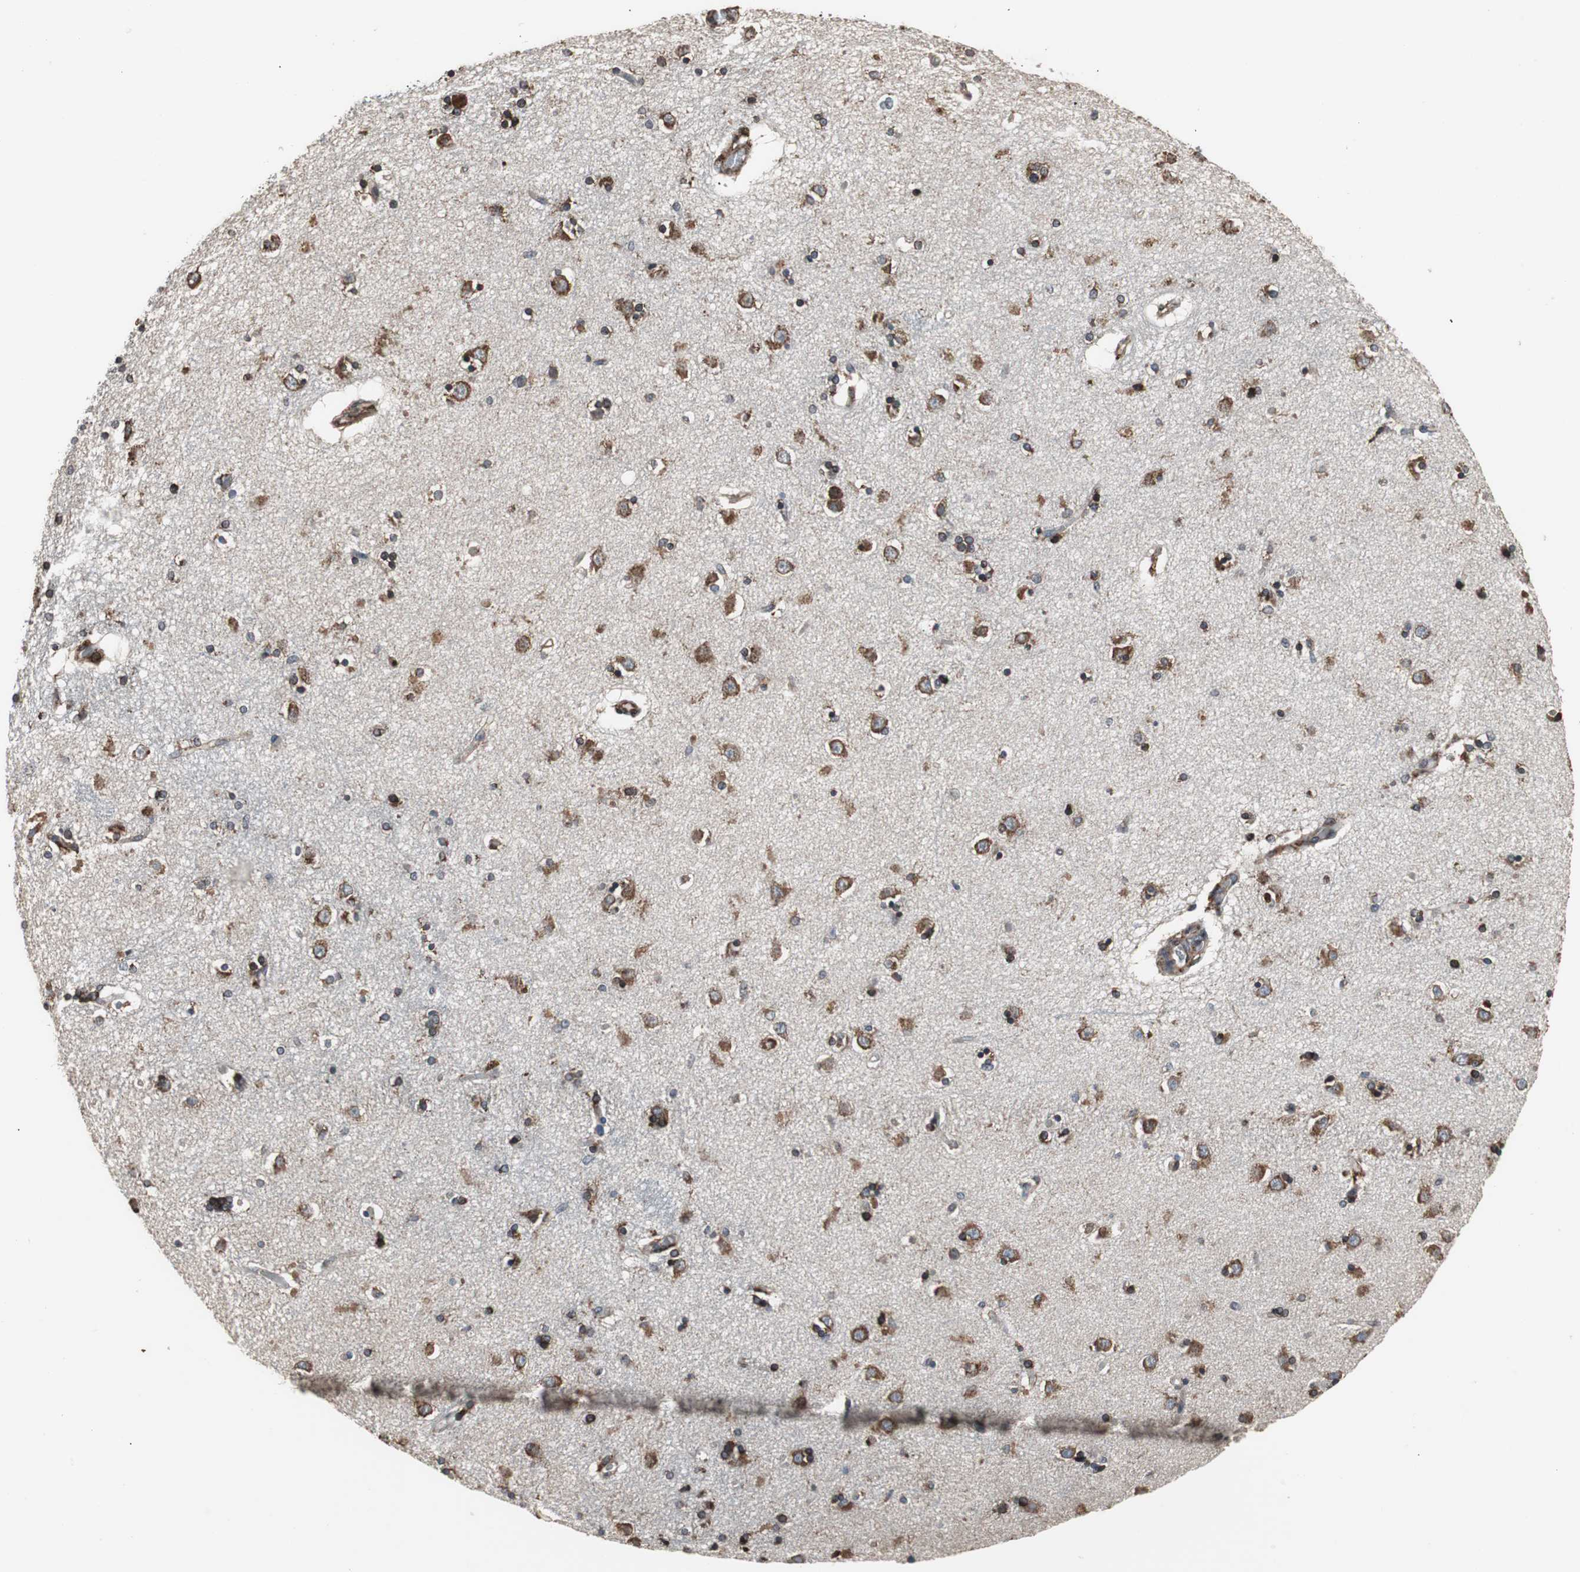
{"staining": {"intensity": "strong", "quantity": ">75%", "location": "cytoplasmic/membranous"}, "tissue": "caudate", "cell_type": "Glial cells", "image_type": "normal", "snomed": [{"axis": "morphology", "description": "Normal tissue, NOS"}, {"axis": "topography", "description": "Lateral ventricle wall"}], "caption": "Caudate stained with DAB immunohistochemistry (IHC) demonstrates high levels of strong cytoplasmic/membranous expression in approximately >75% of glial cells. (DAB (3,3'-diaminobenzidine) = brown stain, brightfield microscopy at high magnification).", "gene": "CALU", "patient": {"sex": "female", "age": 54}}